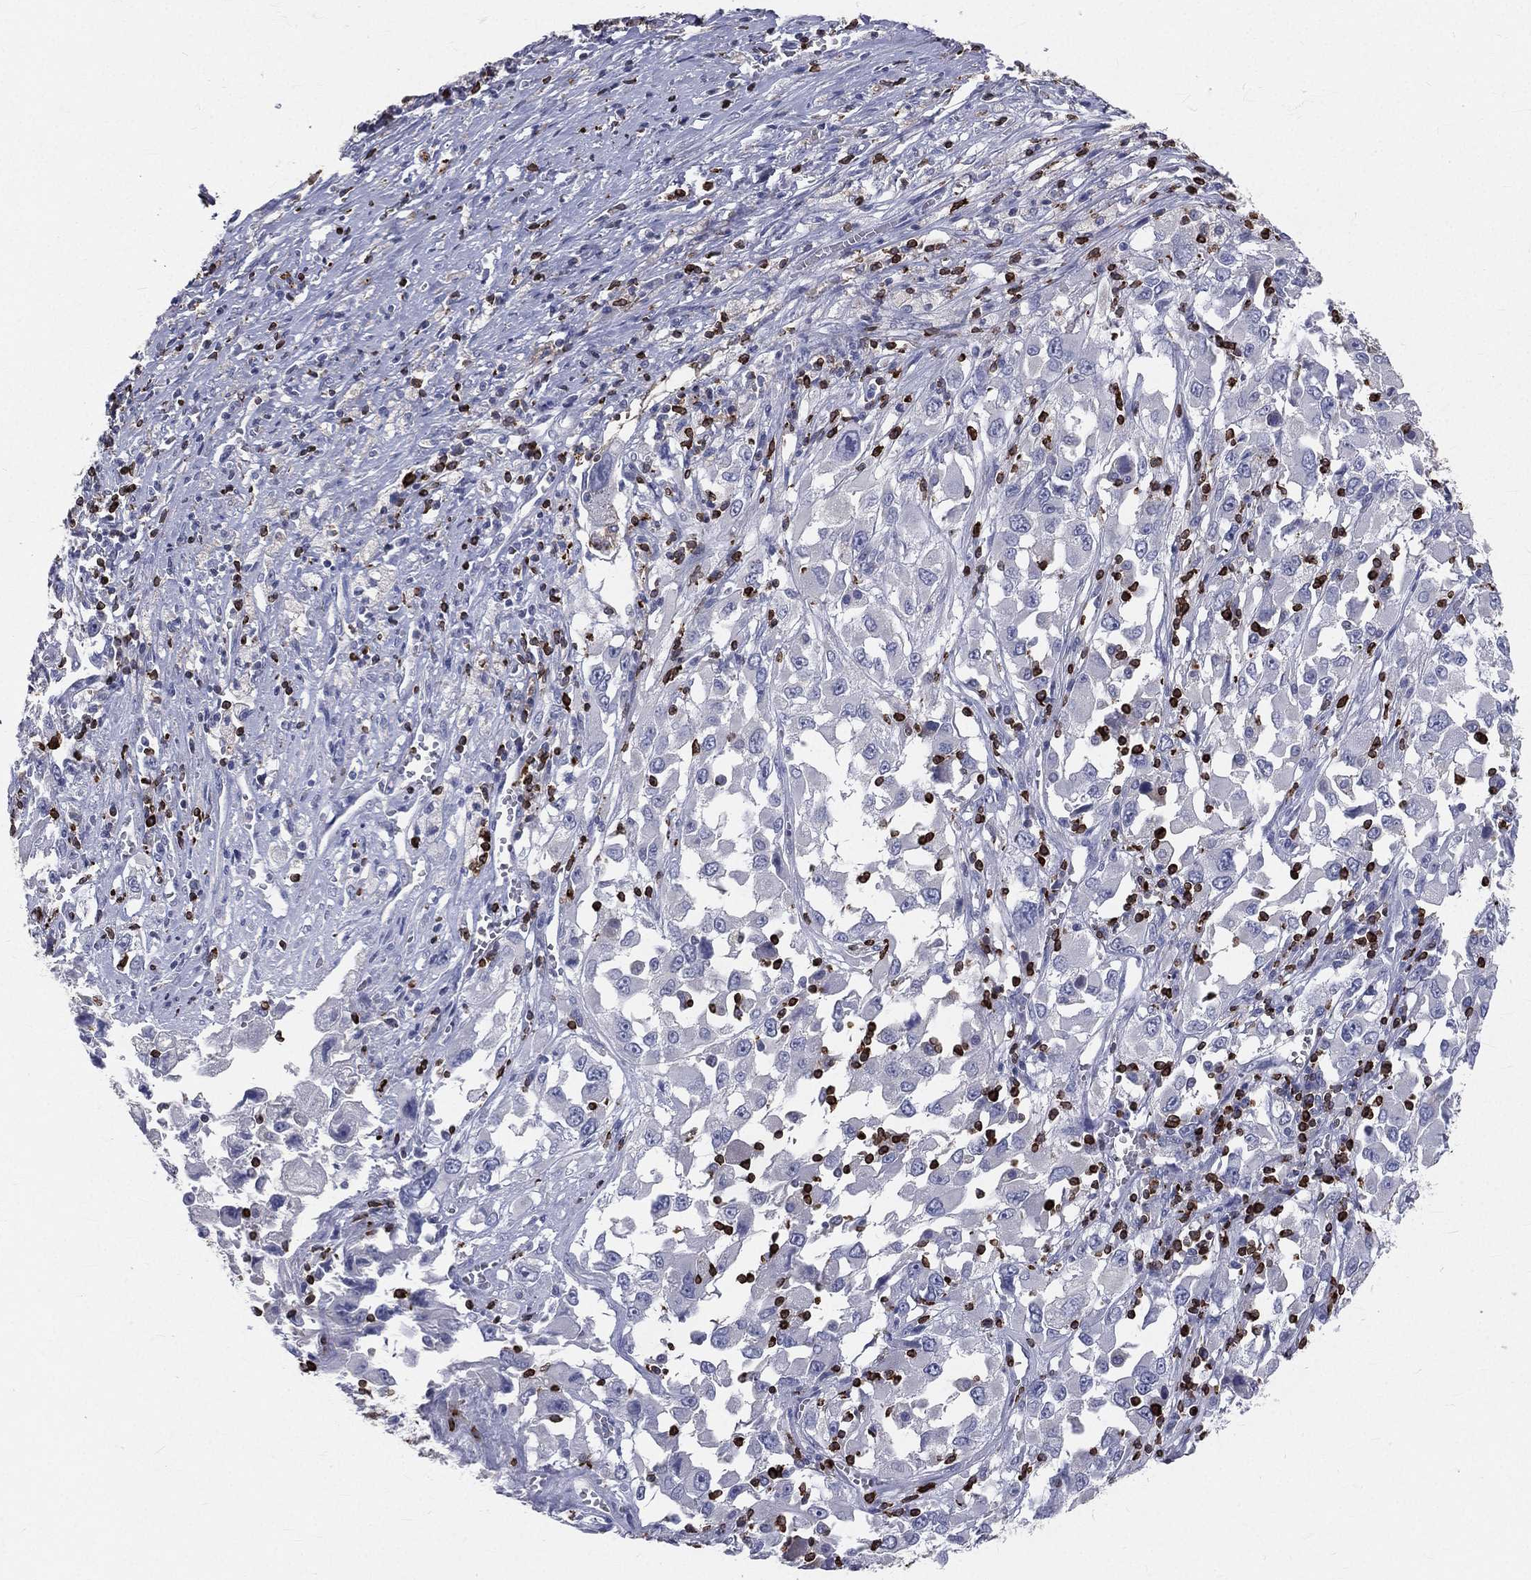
{"staining": {"intensity": "negative", "quantity": "none", "location": "none"}, "tissue": "melanoma", "cell_type": "Tumor cells", "image_type": "cancer", "snomed": [{"axis": "morphology", "description": "Malignant melanoma, Metastatic site"}, {"axis": "topography", "description": "Soft tissue"}], "caption": "A micrograph of malignant melanoma (metastatic site) stained for a protein demonstrates no brown staining in tumor cells. (DAB immunohistochemistry (IHC) with hematoxylin counter stain).", "gene": "CTSW", "patient": {"sex": "male", "age": 50}}